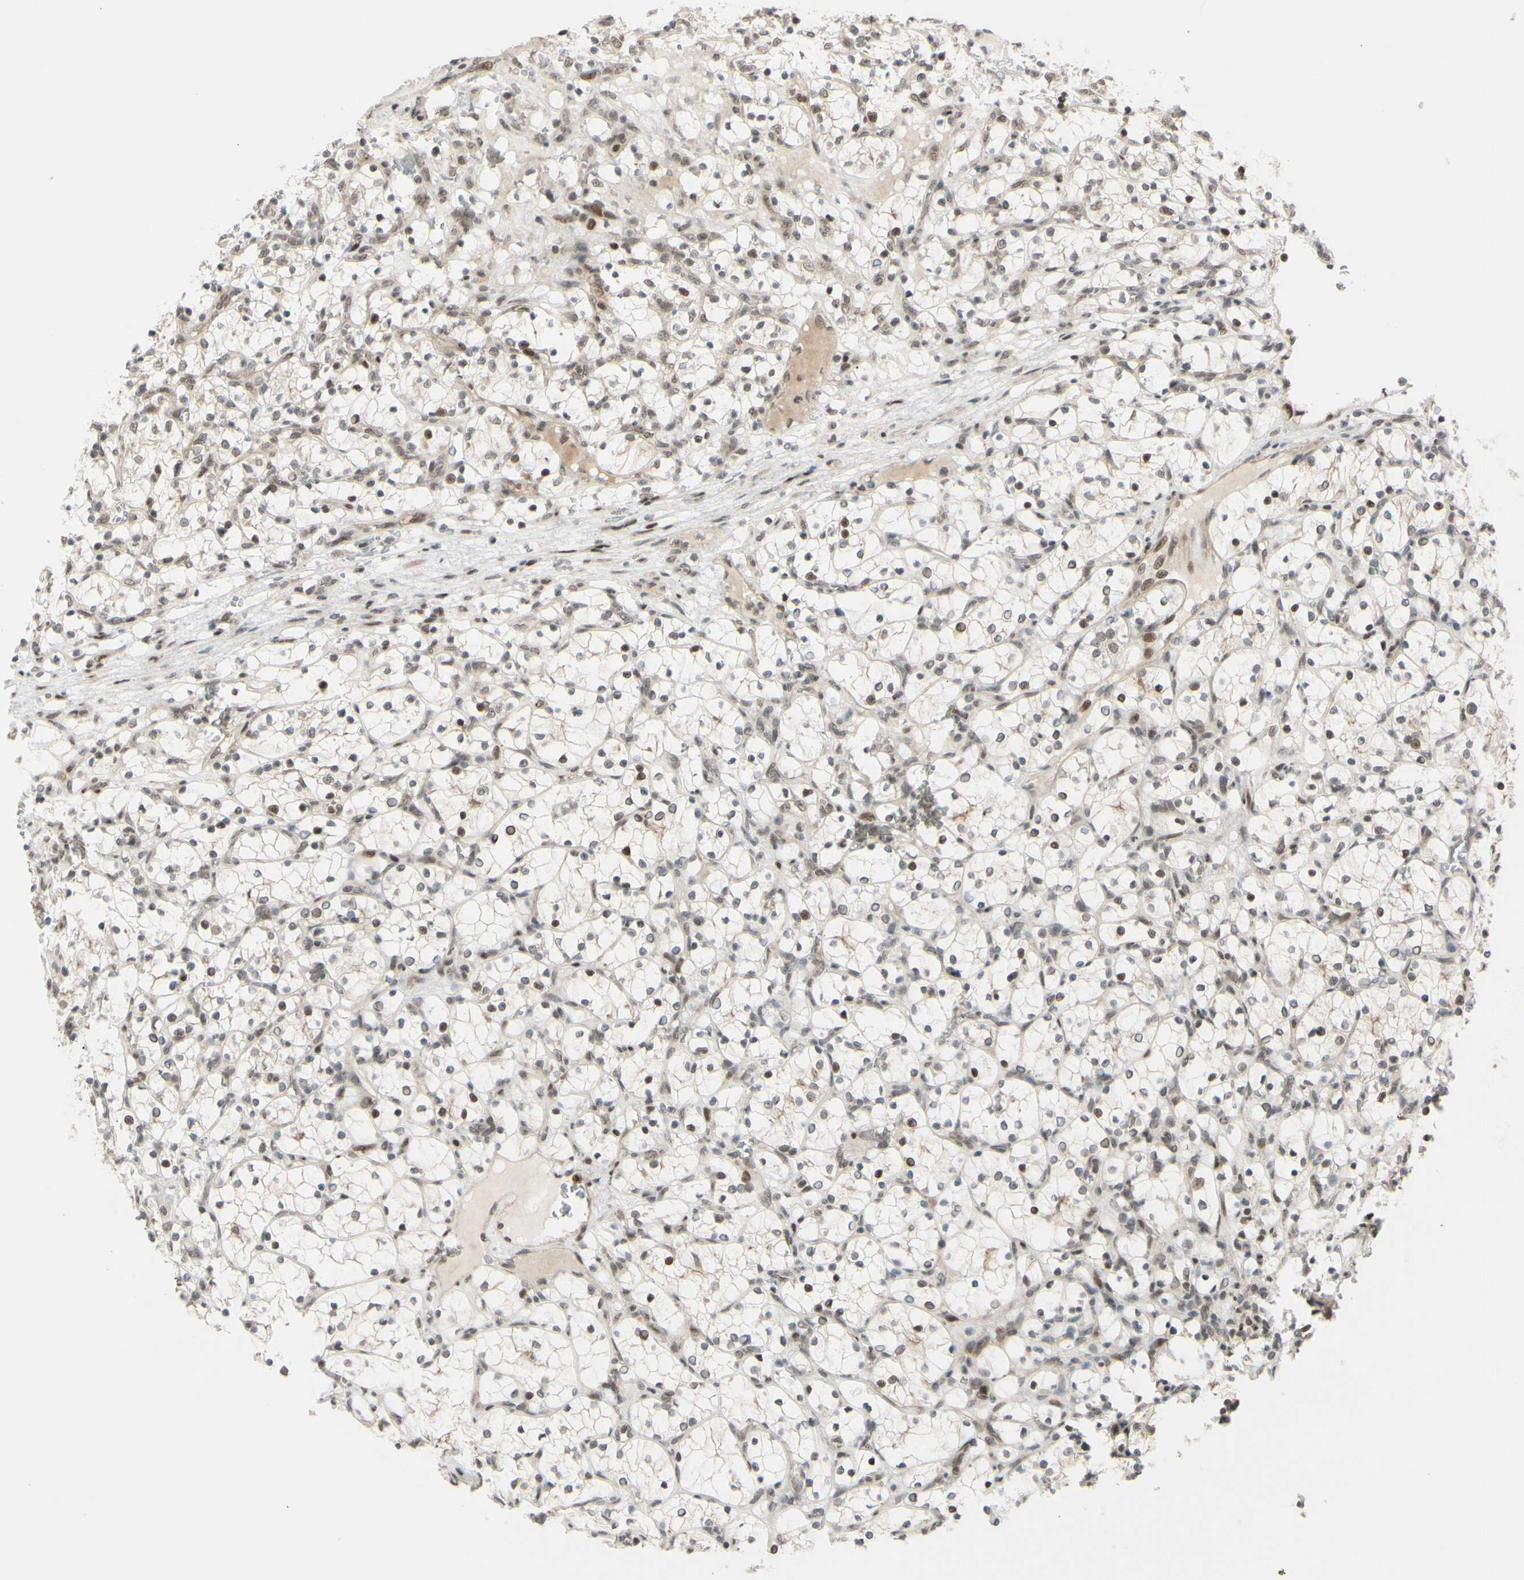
{"staining": {"intensity": "weak", "quantity": ">75%", "location": "cytoplasmic/membranous"}, "tissue": "renal cancer", "cell_type": "Tumor cells", "image_type": "cancer", "snomed": [{"axis": "morphology", "description": "Adenocarcinoma, NOS"}, {"axis": "topography", "description": "Kidney"}], "caption": "This is an image of IHC staining of renal cancer (adenocarcinoma), which shows weak expression in the cytoplasmic/membranous of tumor cells.", "gene": "BRMS1", "patient": {"sex": "female", "age": 69}}